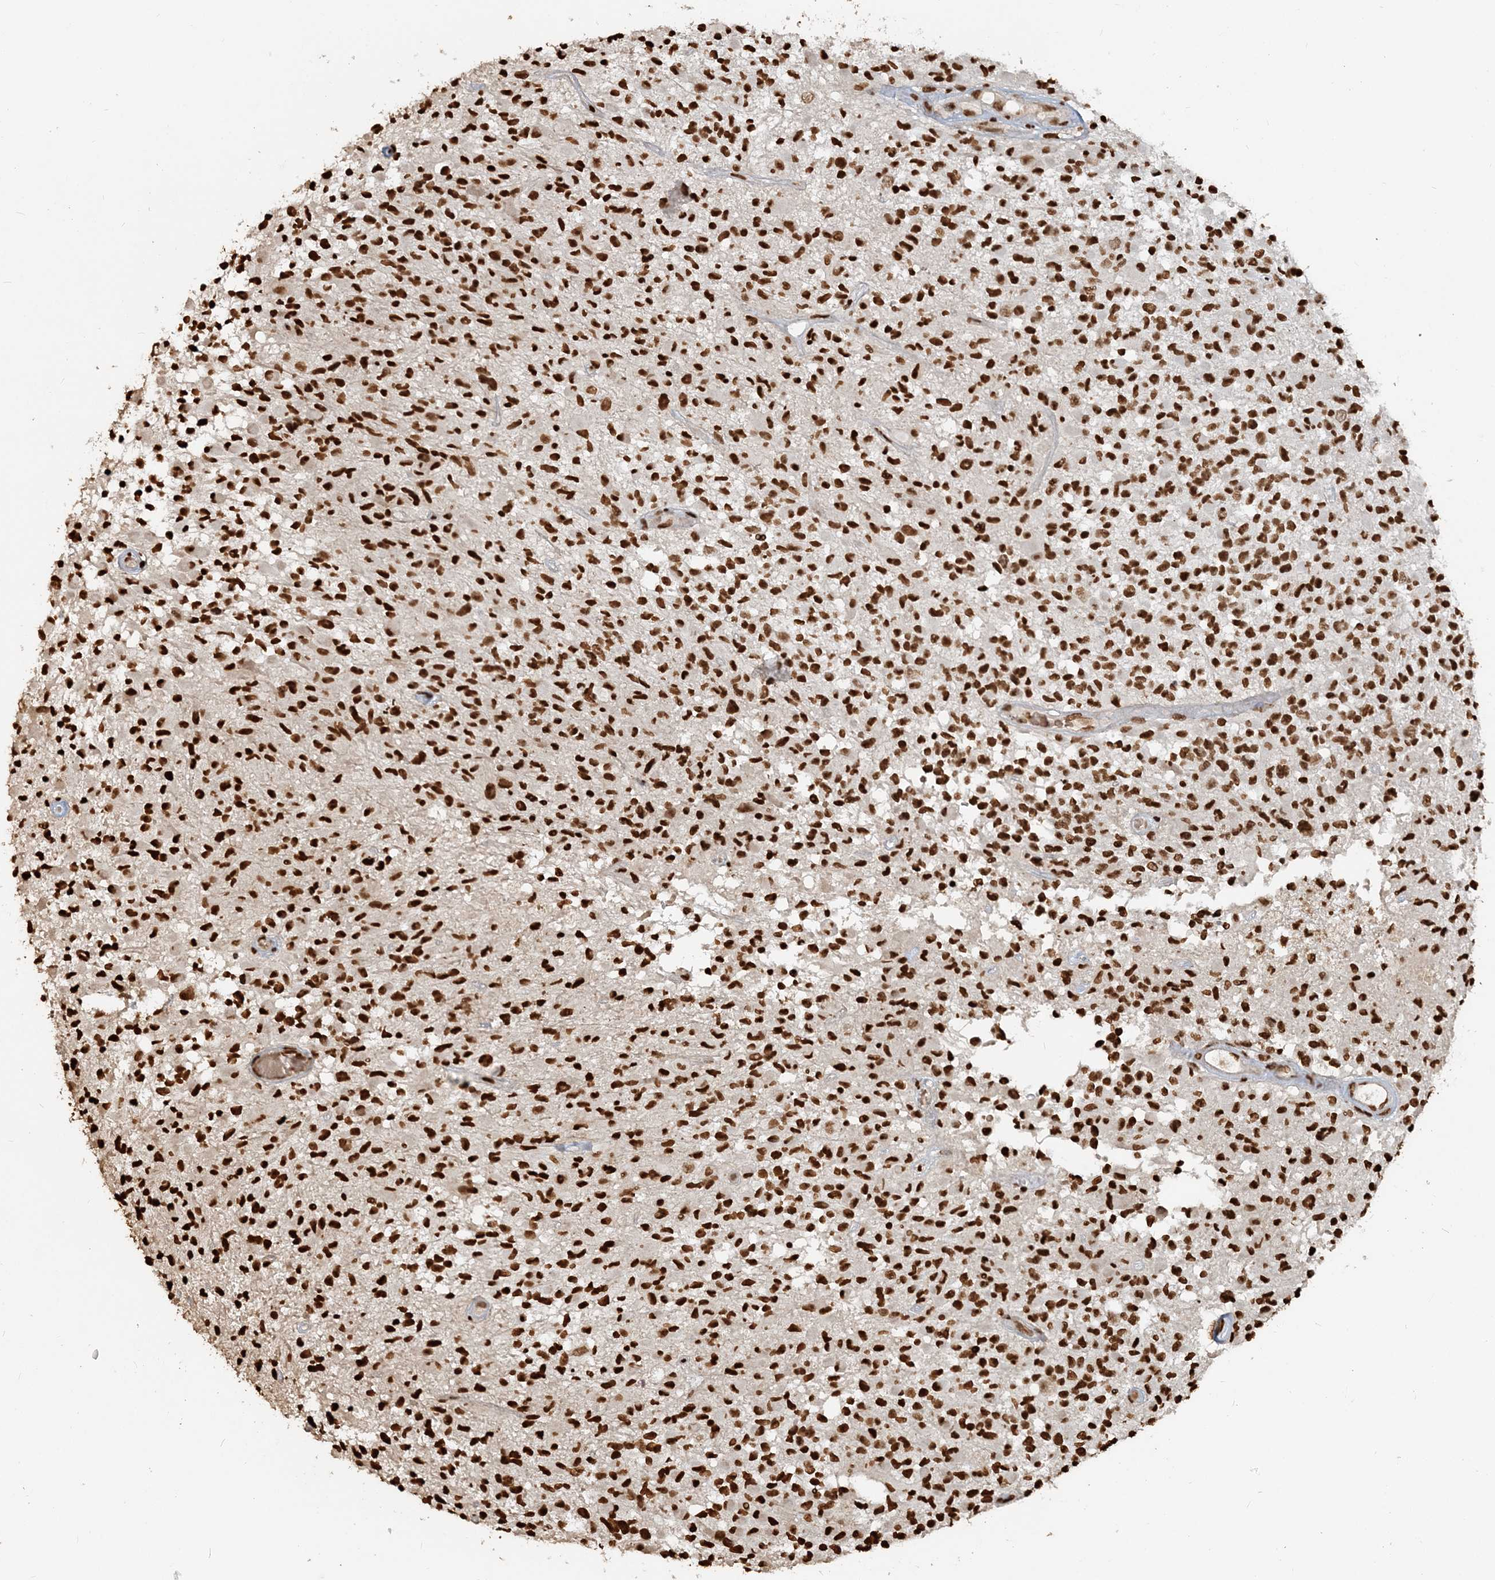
{"staining": {"intensity": "strong", "quantity": ">75%", "location": "nuclear"}, "tissue": "glioma", "cell_type": "Tumor cells", "image_type": "cancer", "snomed": [{"axis": "morphology", "description": "Glioma, malignant, High grade"}, {"axis": "morphology", "description": "Glioblastoma, NOS"}, {"axis": "topography", "description": "Brain"}], "caption": "Immunohistochemistry (IHC) histopathology image of neoplastic tissue: glioma stained using IHC demonstrates high levels of strong protein expression localized specifically in the nuclear of tumor cells, appearing as a nuclear brown color.", "gene": "H3-3B", "patient": {"sex": "male", "age": 60}}